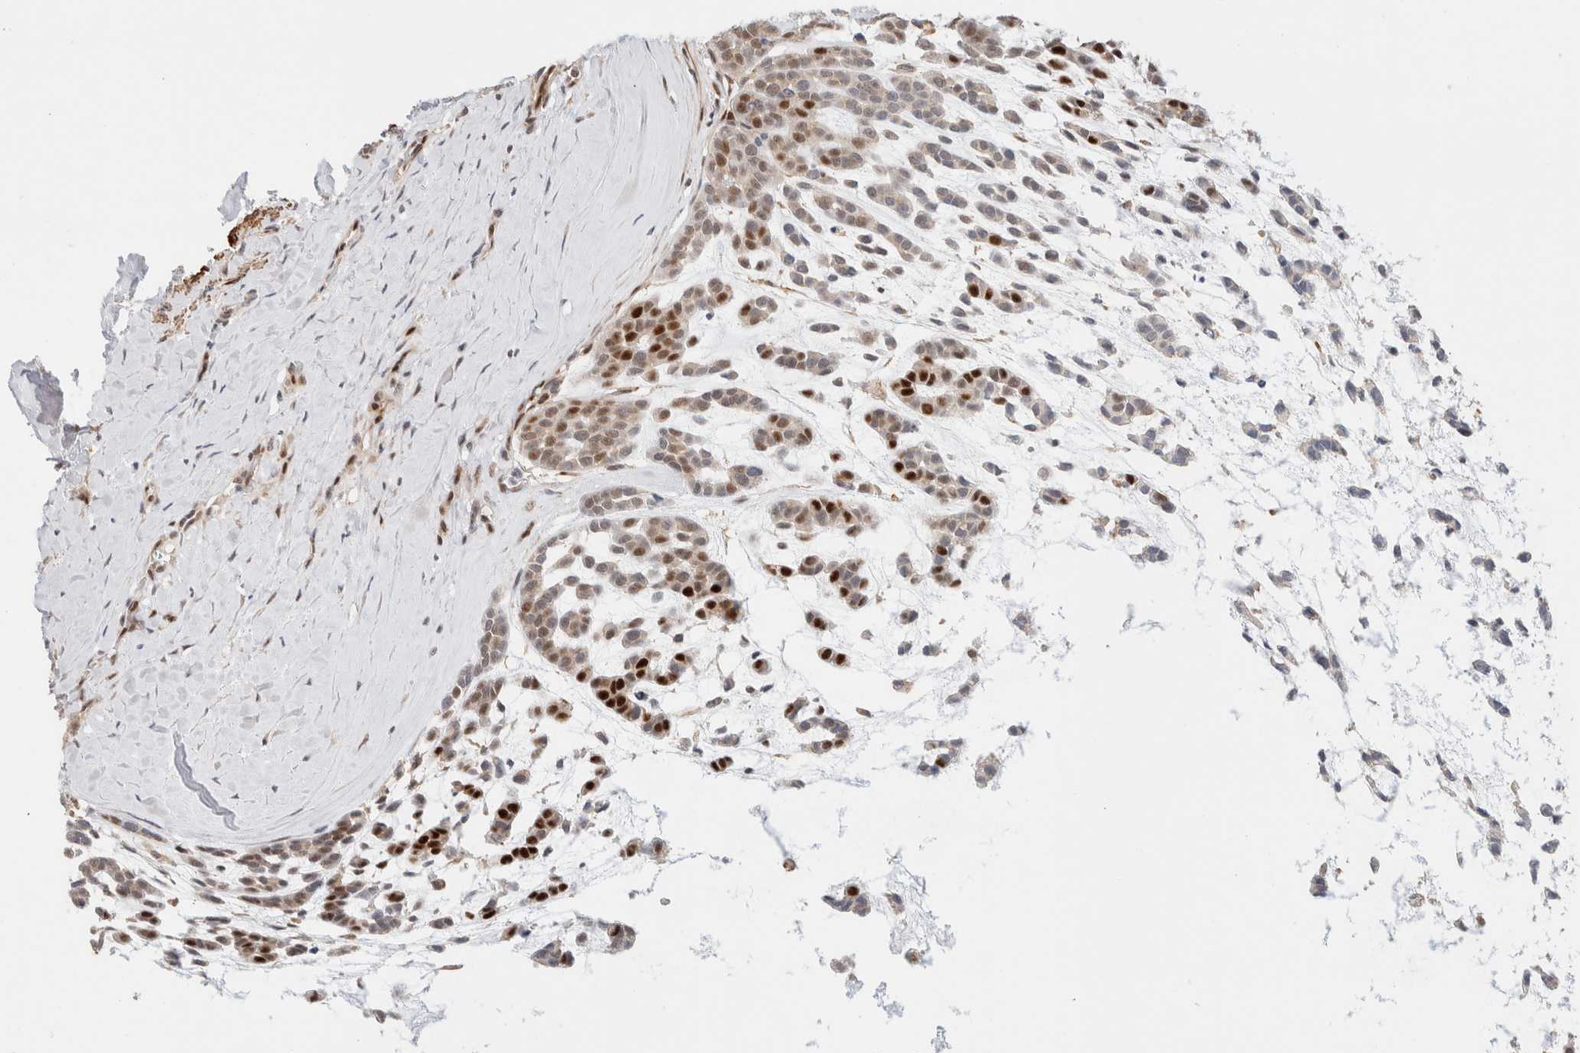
{"staining": {"intensity": "strong", "quantity": ">75%", "location": "nuclear"}, "tissue": "head and neck cancer", "cell_type": "Tumor cells", "image_type": "cancer", "snomed": [{"axis": "morphology", "description": "Adenocarcinoma, NOS"}, {"axis": "morphology", "description": "Adenoma, NOS"}, {"axis": "topography", "description": "Head-Neck"}], "caption": "A micrograph of adenocarcinoma (head and neck) stained for a protein exhibits strong nuclear brown staining in tumor cells.", "gene": "ID3", "patient": {"sex": "female", "age": 55}}